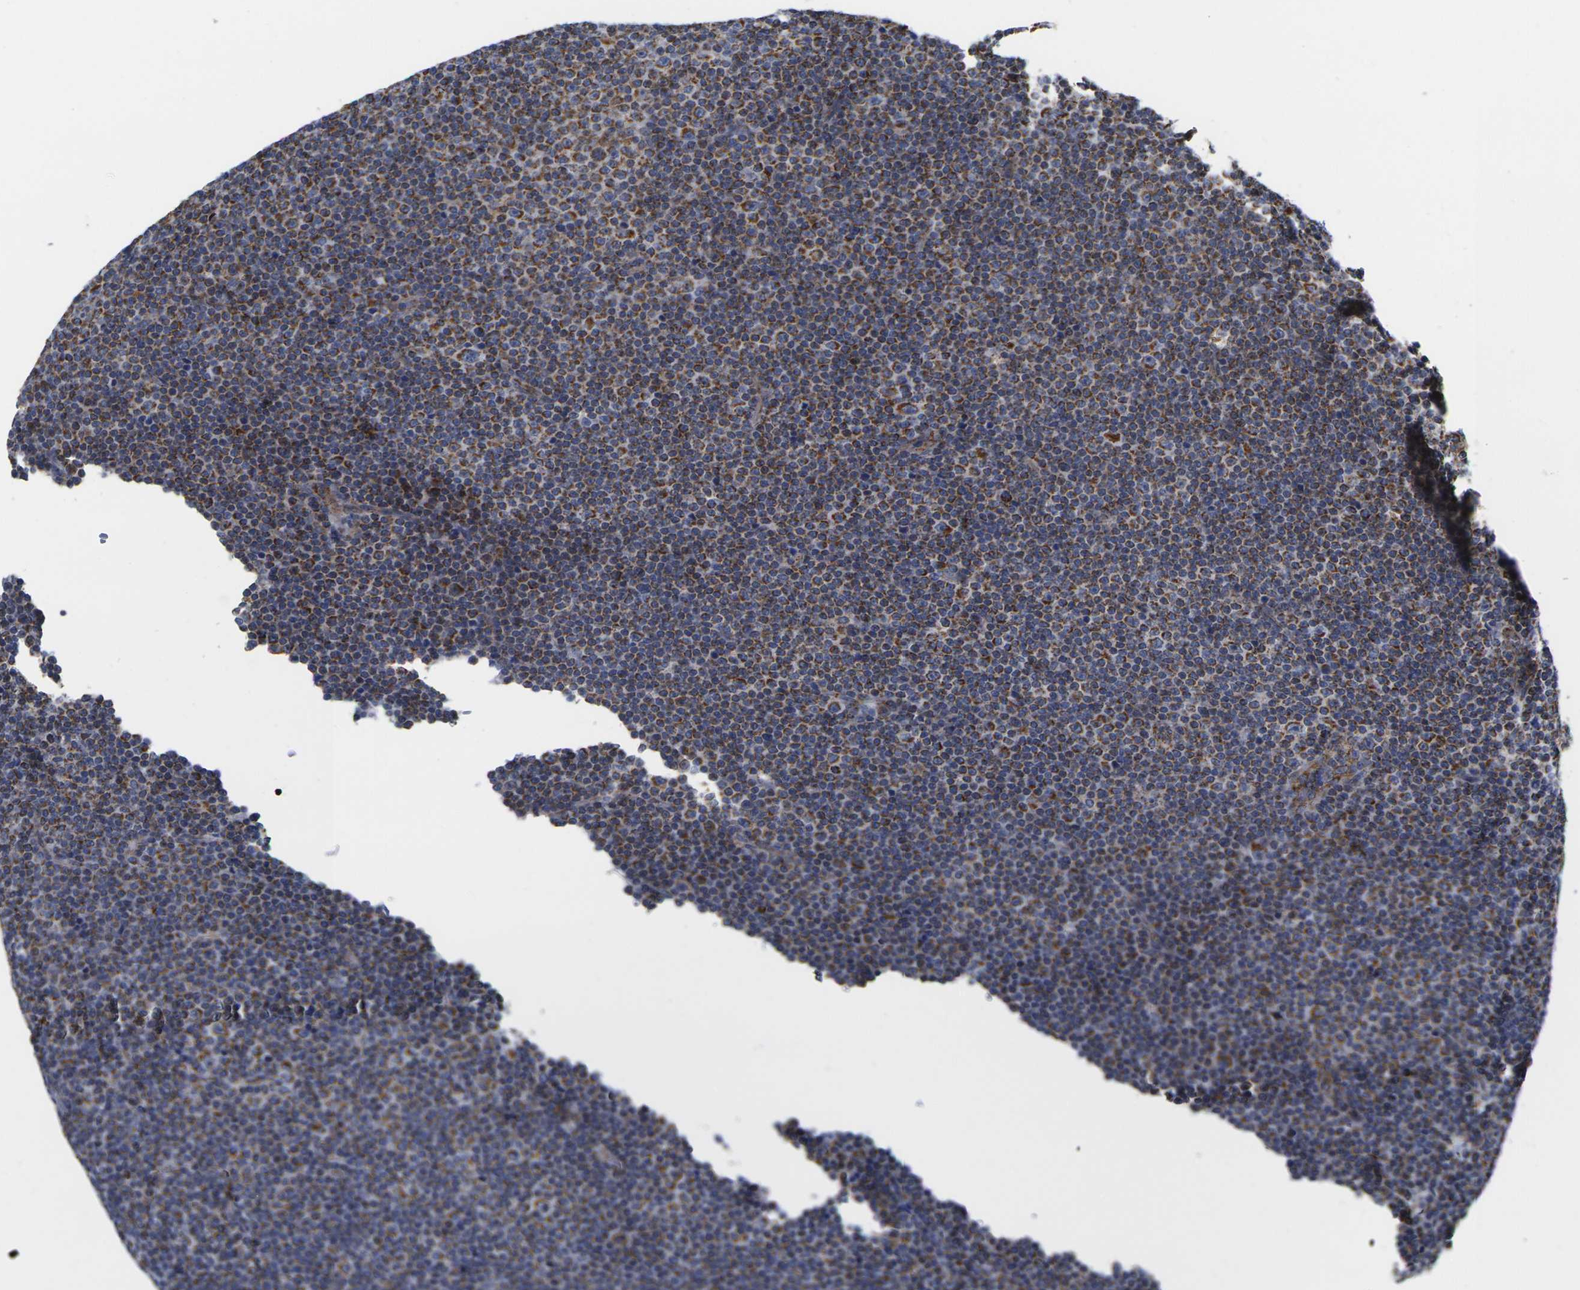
{"staining": {"intensity": "strong", "quantity": "25%-75%", "location": "cytoplasmic/membranous"}, "tissue": "lymphoma", "cell_type": "Tumor cells", "image_type": "cancer", "snomed": [{"axis": "morphology", "description": "Malignant lymphoma, non-Hodgkin's type, Low grade"}, {"axis": "topography", "description": "Lymph node"}], "caption": "This photomicrograph reveals immunohistochemistry (IHC) staining of human malignant lymphoma, non-Hodgkin's type (low-grade), with high strong cytoplasmic/membranous positivity in about 25%-75% of tumor cells.", "gene": "P2RY11", "patient": {"sex": "female", "age": 67}}